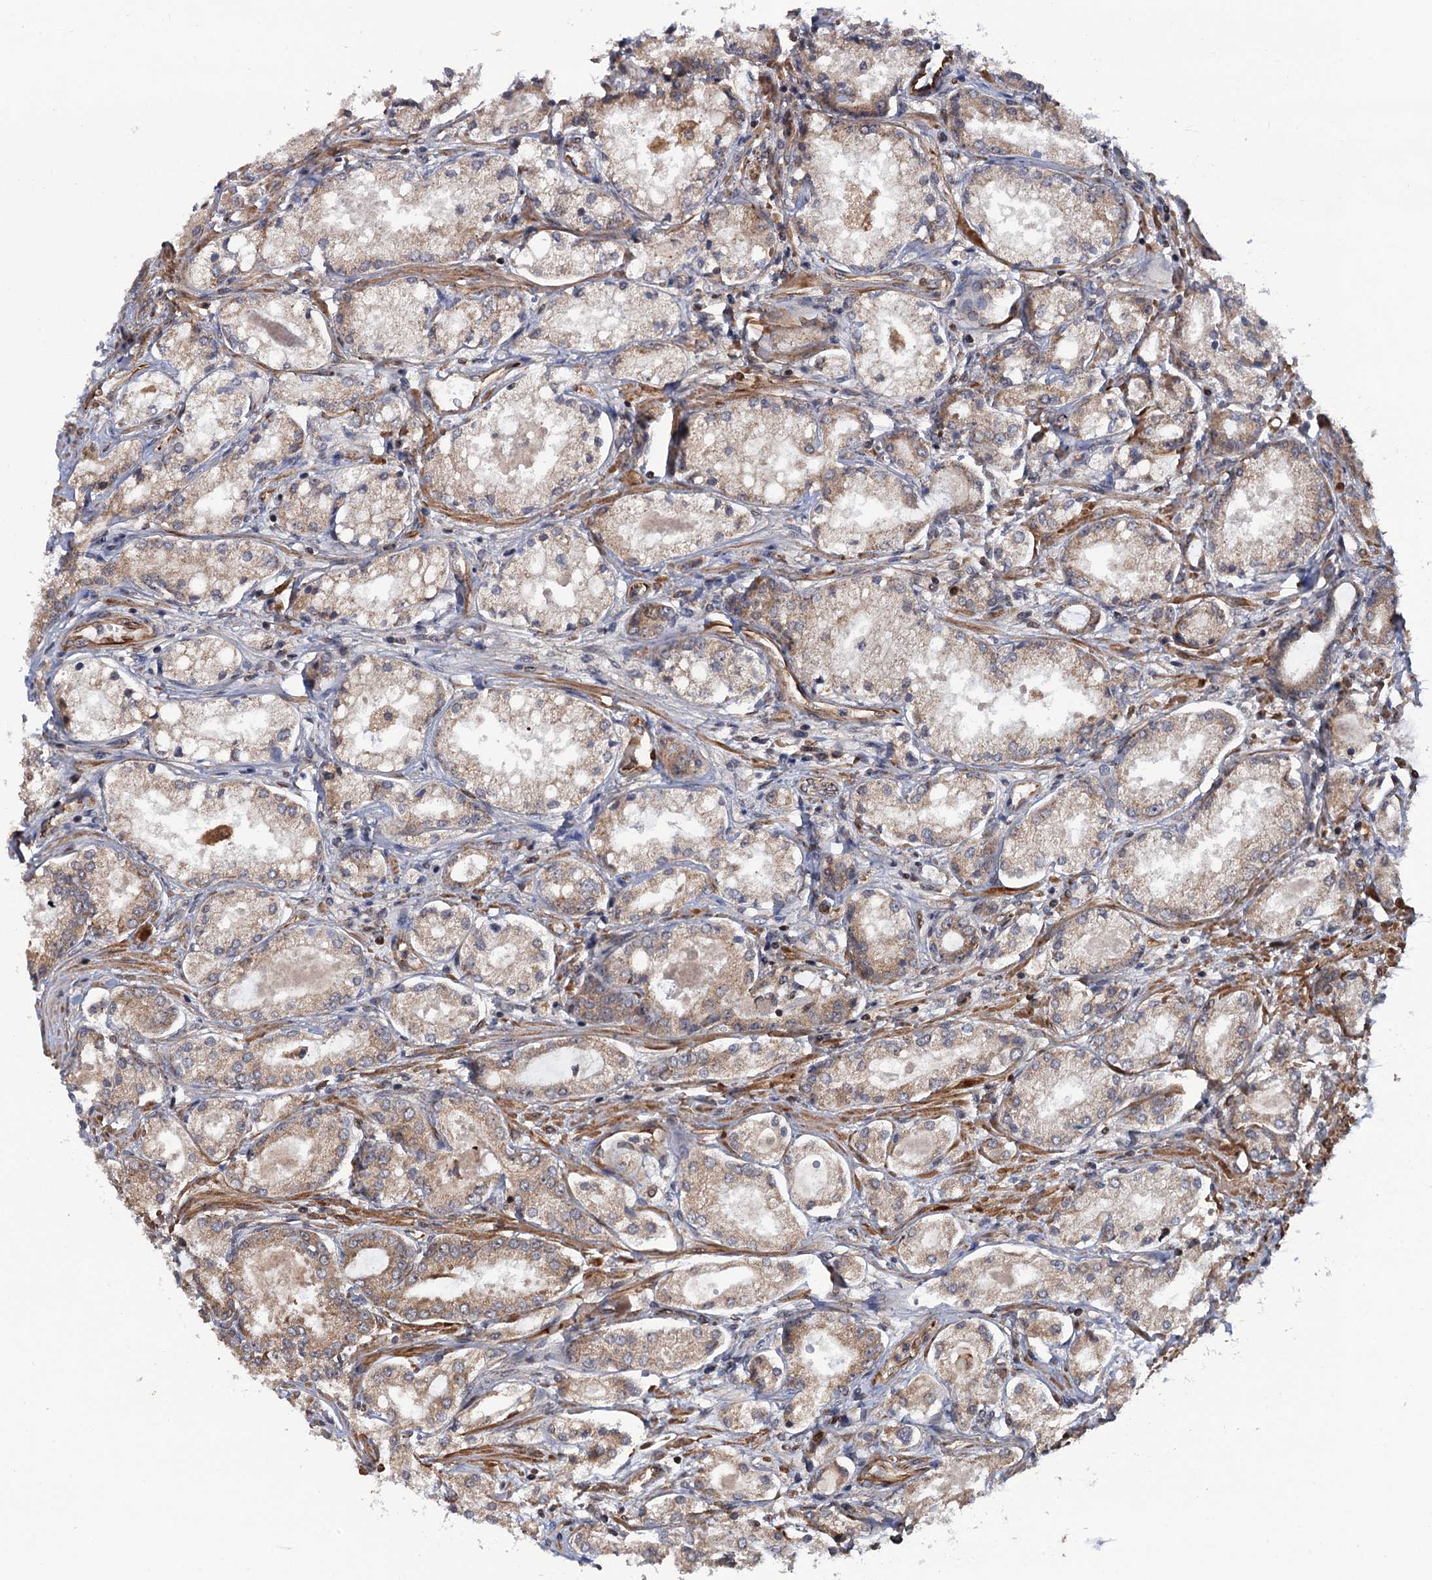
{"staining": {"intensity": "weak", "quantity": "25%-75%", "location": "cytoplasmic/membranous"}, "tissue": "prostate cancer", "cell_type": "Tumor cells", "image_type": "cancer", "snomed": [{"axis": "morphology", "description": "Adenocarcinoma, Low grade"}, {"axis": "topography", "description": "Prostate"}], "caption": "Human prostate cancer (low-grade adenocarcinoma) stained with a brown dye shows weak cytoplasmic/membranous positive positivity in approximately 25%-75% of tumor cells.", "gene": "FSIP1", "patient": {"sex": "male", "age": 68}}